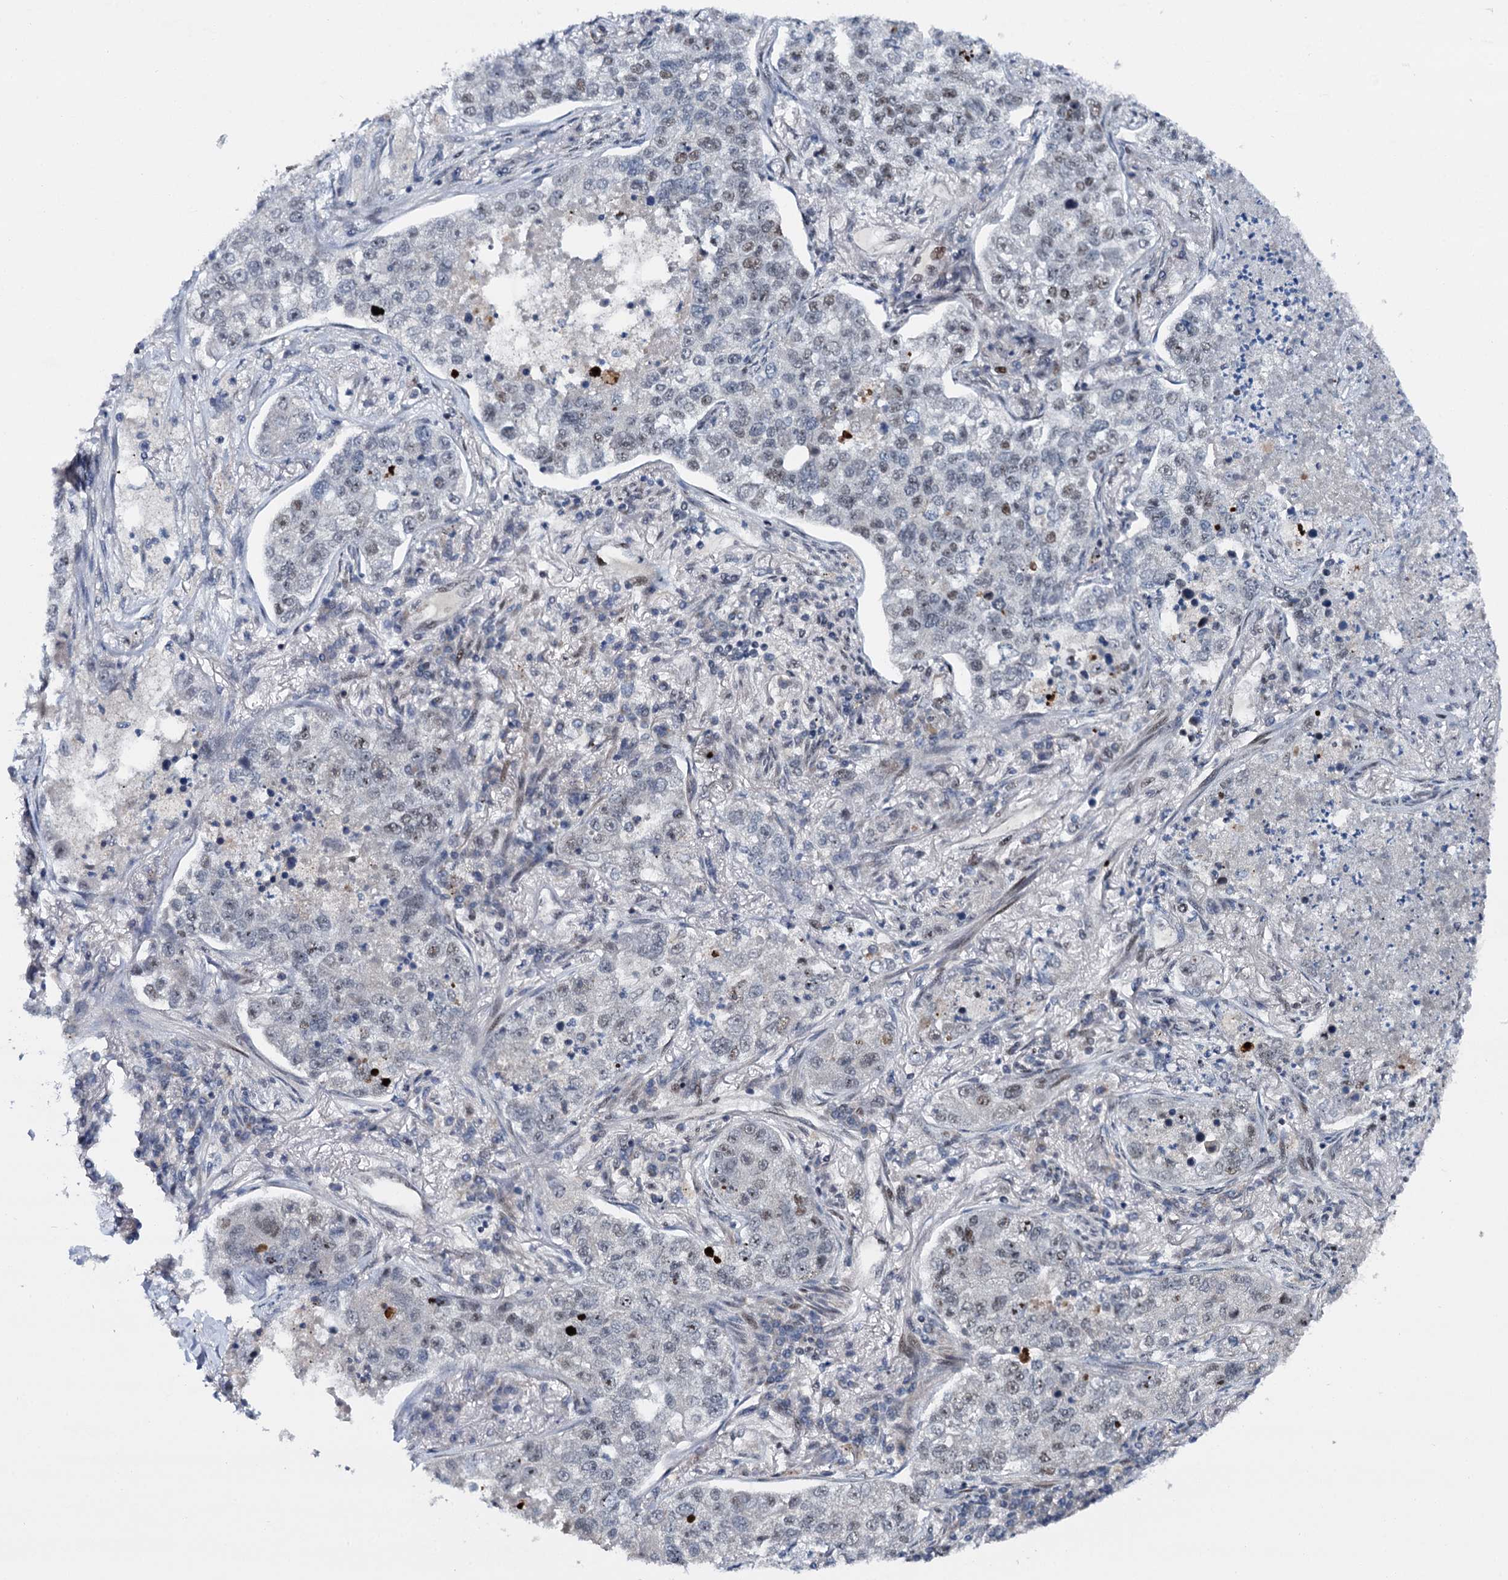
{"staining": {"intensity": "weak", "quantity": "<25%", "location": "nuclear"}, "tissue": "lung cancer", "cell_type": "Tumor cells", "image_type": "cancer", "snomed": [{"axis": "morphology", "description": "Adenocarcinoma, NOS"}, {"axis": "topography", "description": "Lung"}], "caption": "IHC photomicrograph of neoplastic tissue: lung cancer stained with DAB reveals no significant protein staining in tumor cells. The staining is performed using DAB (3,3'-diaminobenzidine) brown chromogen with nuclei counter-stained in using hematoxylin.", "gene": "RUFY2", "patient": {"sex": "male", "age": 49}}